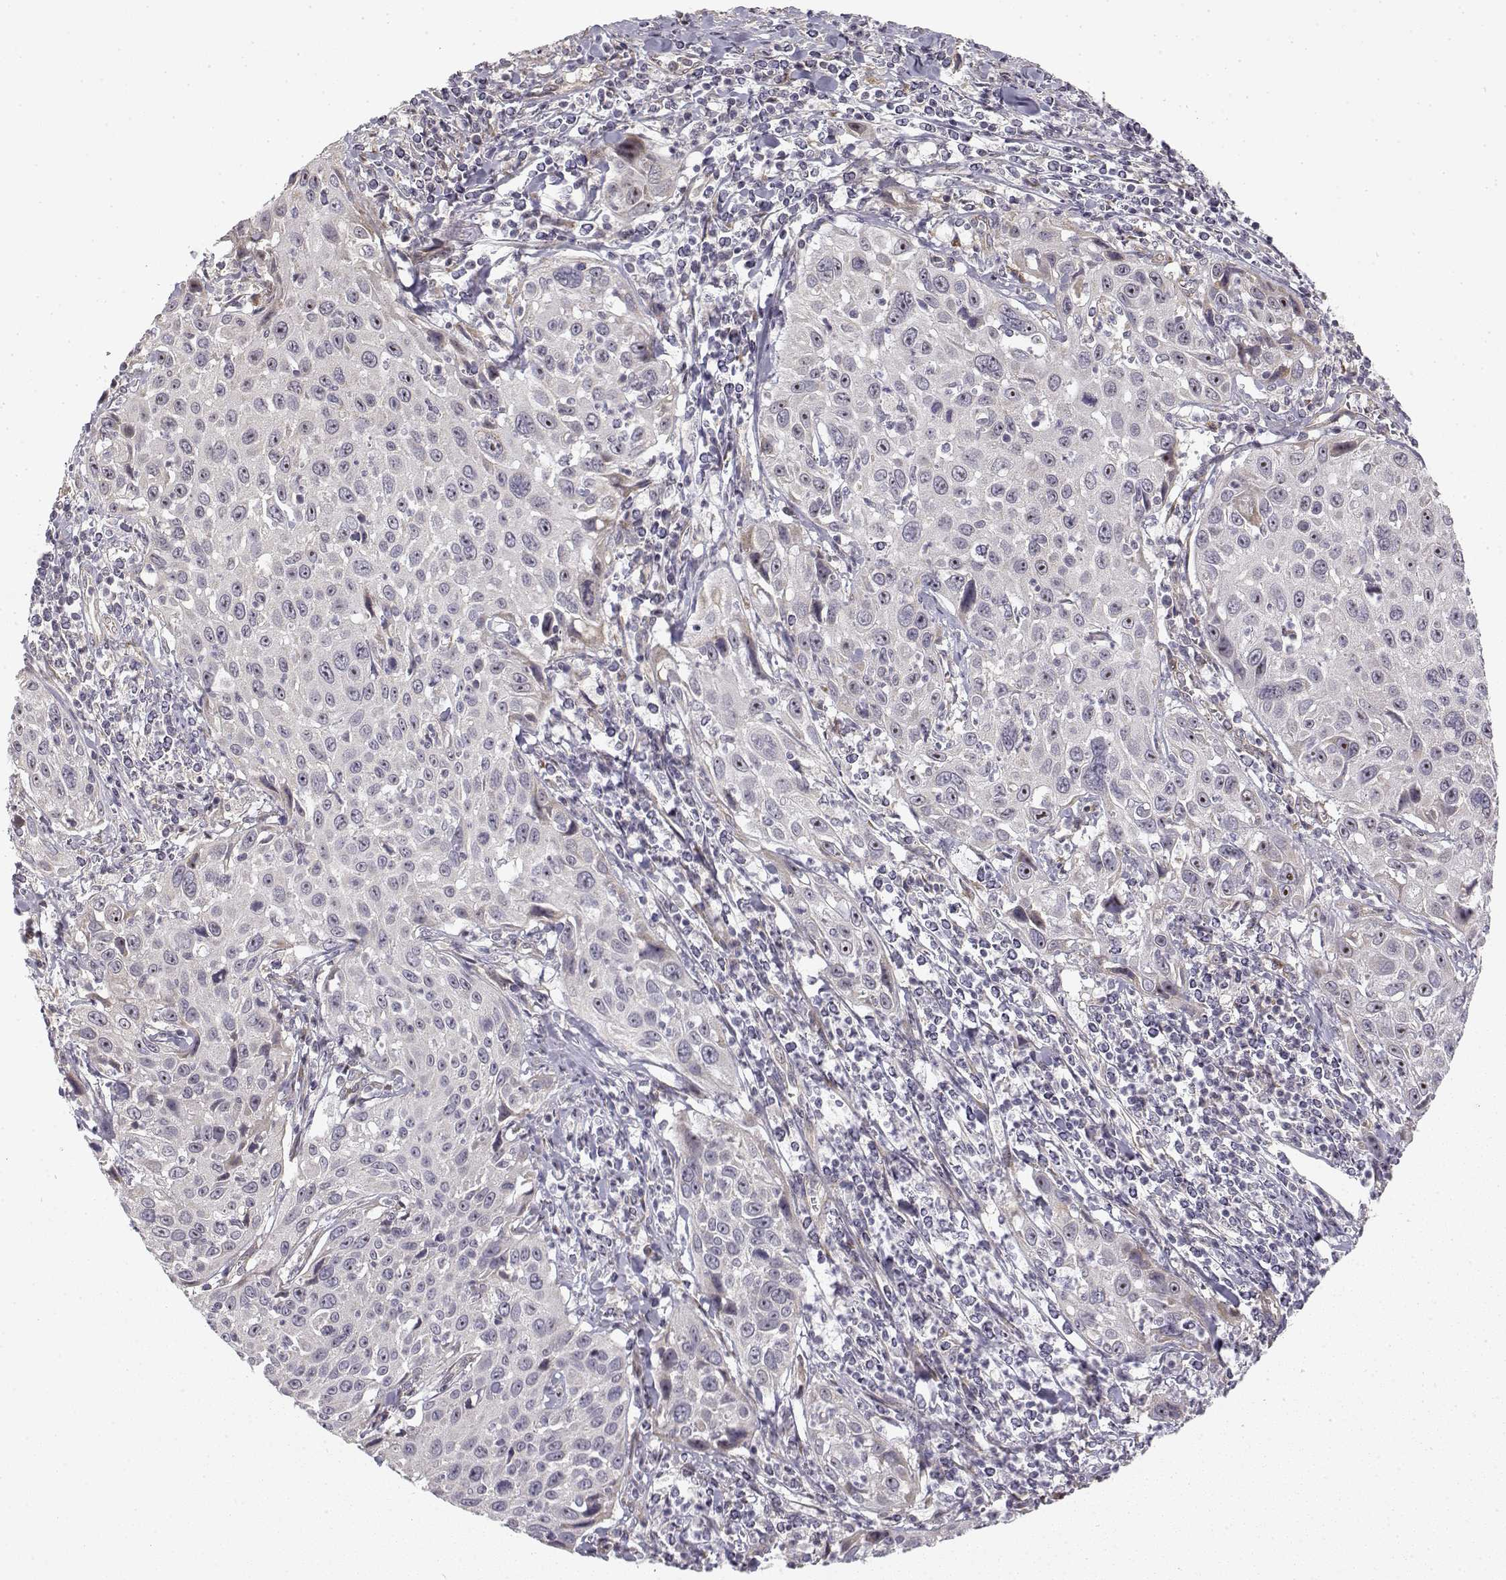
{"staining": {"intensity": "negative", "quantity": "none", "location": "none"}, "tissue": "cervical cancer", "cell_type": "Tumor cells", "image_type": "cancer", "snomed": [{"axis": "morphology", "description": "Squamous cell carcinoma, NOS"}, {"axis": "topography", "description": "Cervix"}], "caption": "A high-resolution histopathology image shows immunohistochemistry staining of cervical cancer (squamous cell carcinoma), which exhibits no significant positivity in tumor cells.", "gene": "MED12L", "patient": {"sex": "female", "age": 26}}